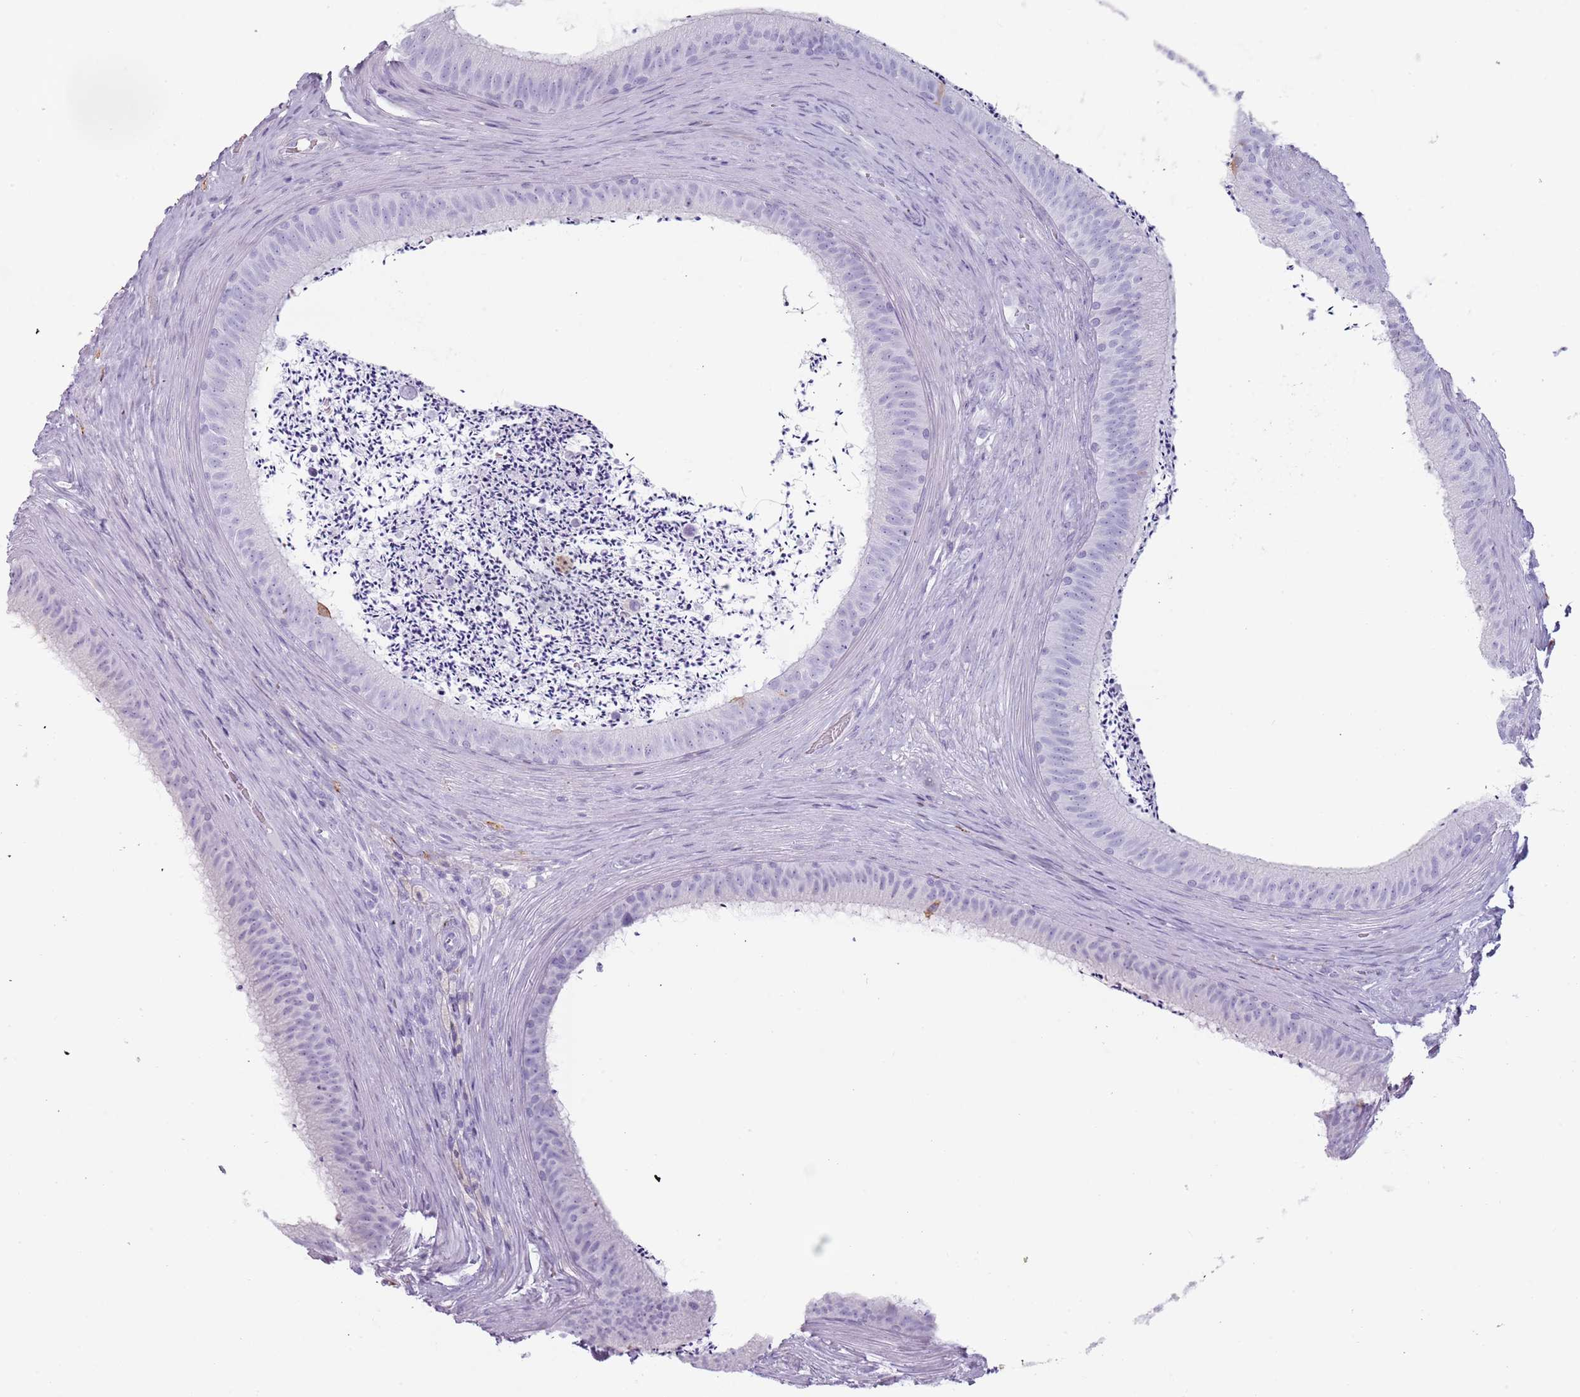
{"staining": {"intensity": "negative", "quantity": "none", "location": "none"}, "tissue": "epididymis", "cell_type": "Glandular cells", "image_type": "normal", "snomed": [{"axis": "morphology", "description": "Normal tissue, NOS"}, {"axis": "topography", "description": "Testis"}, {"axis": "topography", "description": "Epididymis"}], "caption": "A photomicrograph of epididymis stained for a protein demonstrates no brown staining in glandular cells. (Brightfield microscopy of DAB (3,3'-diaminobenzidine) IHC at high magnification).", "gene": "COLEC12", "patient": {"sex": "male", "age": 41}}